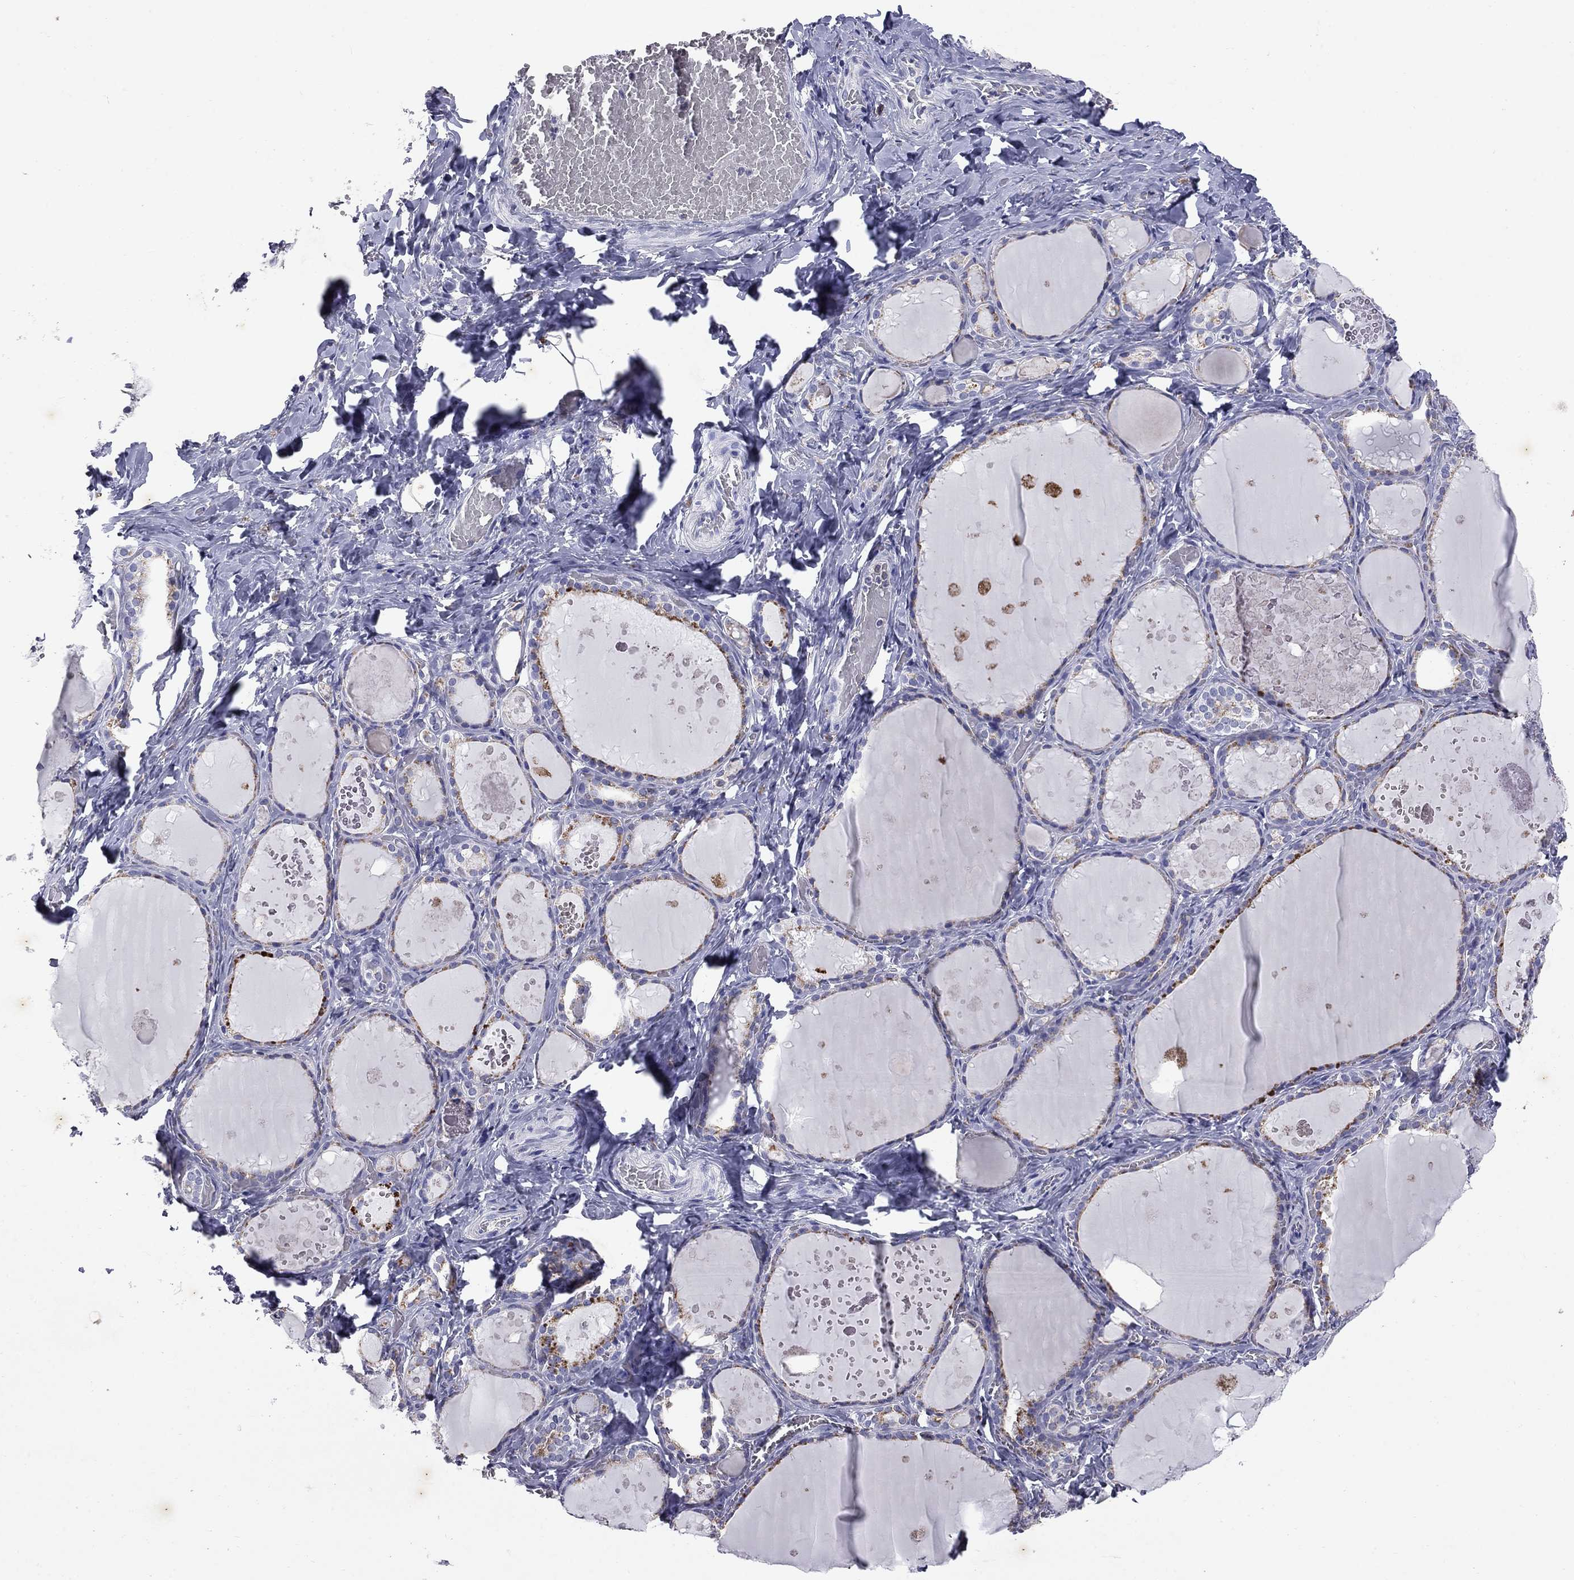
{"staining": {"intensity": "moderate", "quantity": "<25%", "location": "cytoplasmic/membranous"}, "tissue": "thyroid gland", "cell_type": "Glandular cells", "image_type": "normal", "snomed": [{"axis": "morphology", "description": "Normal tissue, NOS"}, {"axis": "topography", "description": "Thyroid gland"}], "caption": "Protein analysis of normal thyroid gland reveals moderate cytoplasmic/membranous staining in about <25% of glandular cells.", "gene": "MADCAM1", "patient": {"sex": "female", "age": 56}}